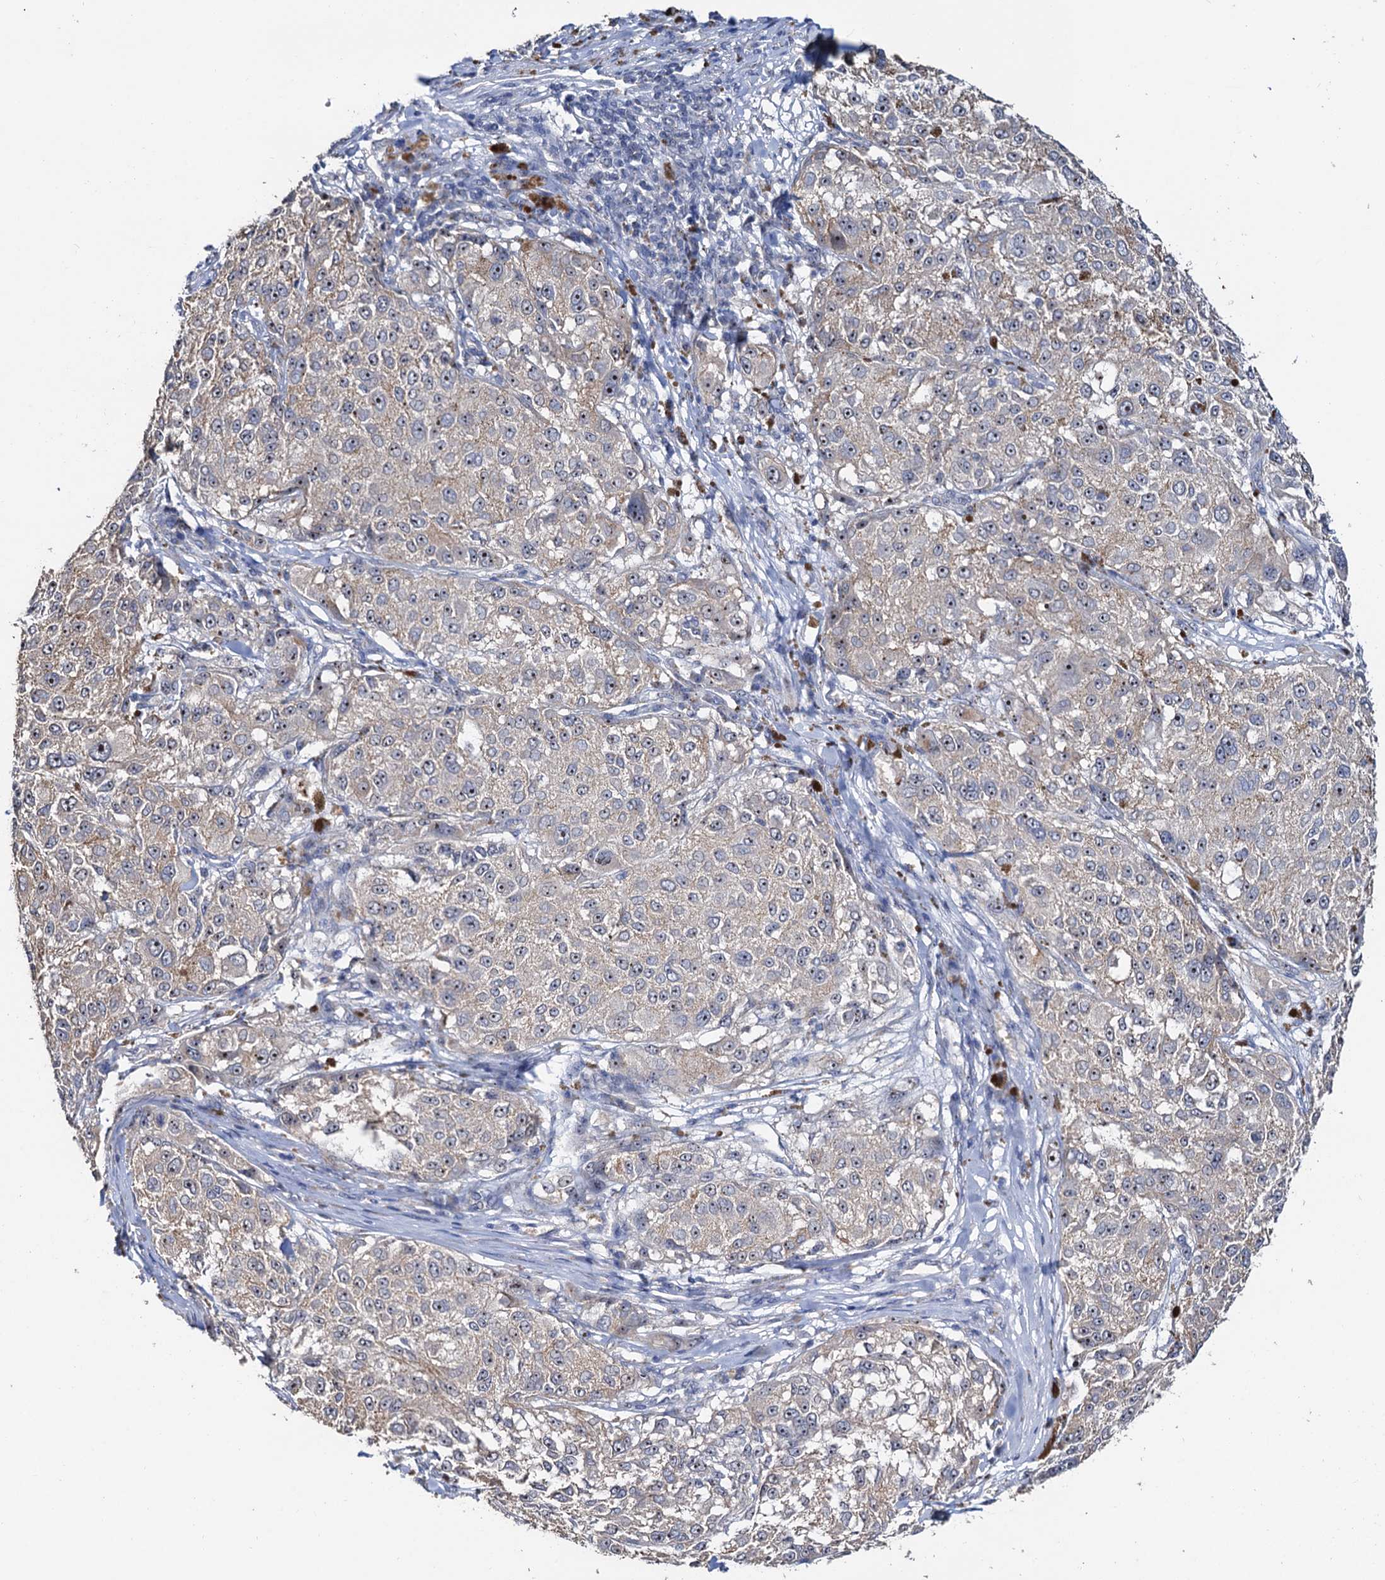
{"staining": {"intensity": "negative", "quantity": "none", "location": "none"}, "tissue": "melanoma", "cell_type": "Tumor cells", "image_type": "cancer", "snomed": [{"axis": "morphology", "description": "Necrosis, NOS"}, {"axis": "morphology", "description": "Malignant melanoma, NOS"}, {"axis": "topography", "description": "Skin"}], "caption": "Tumor cells show no significant staining in malignant melanoma.", "gene": "C2CD3", "patient": {"sex": "female", "age": 87}}